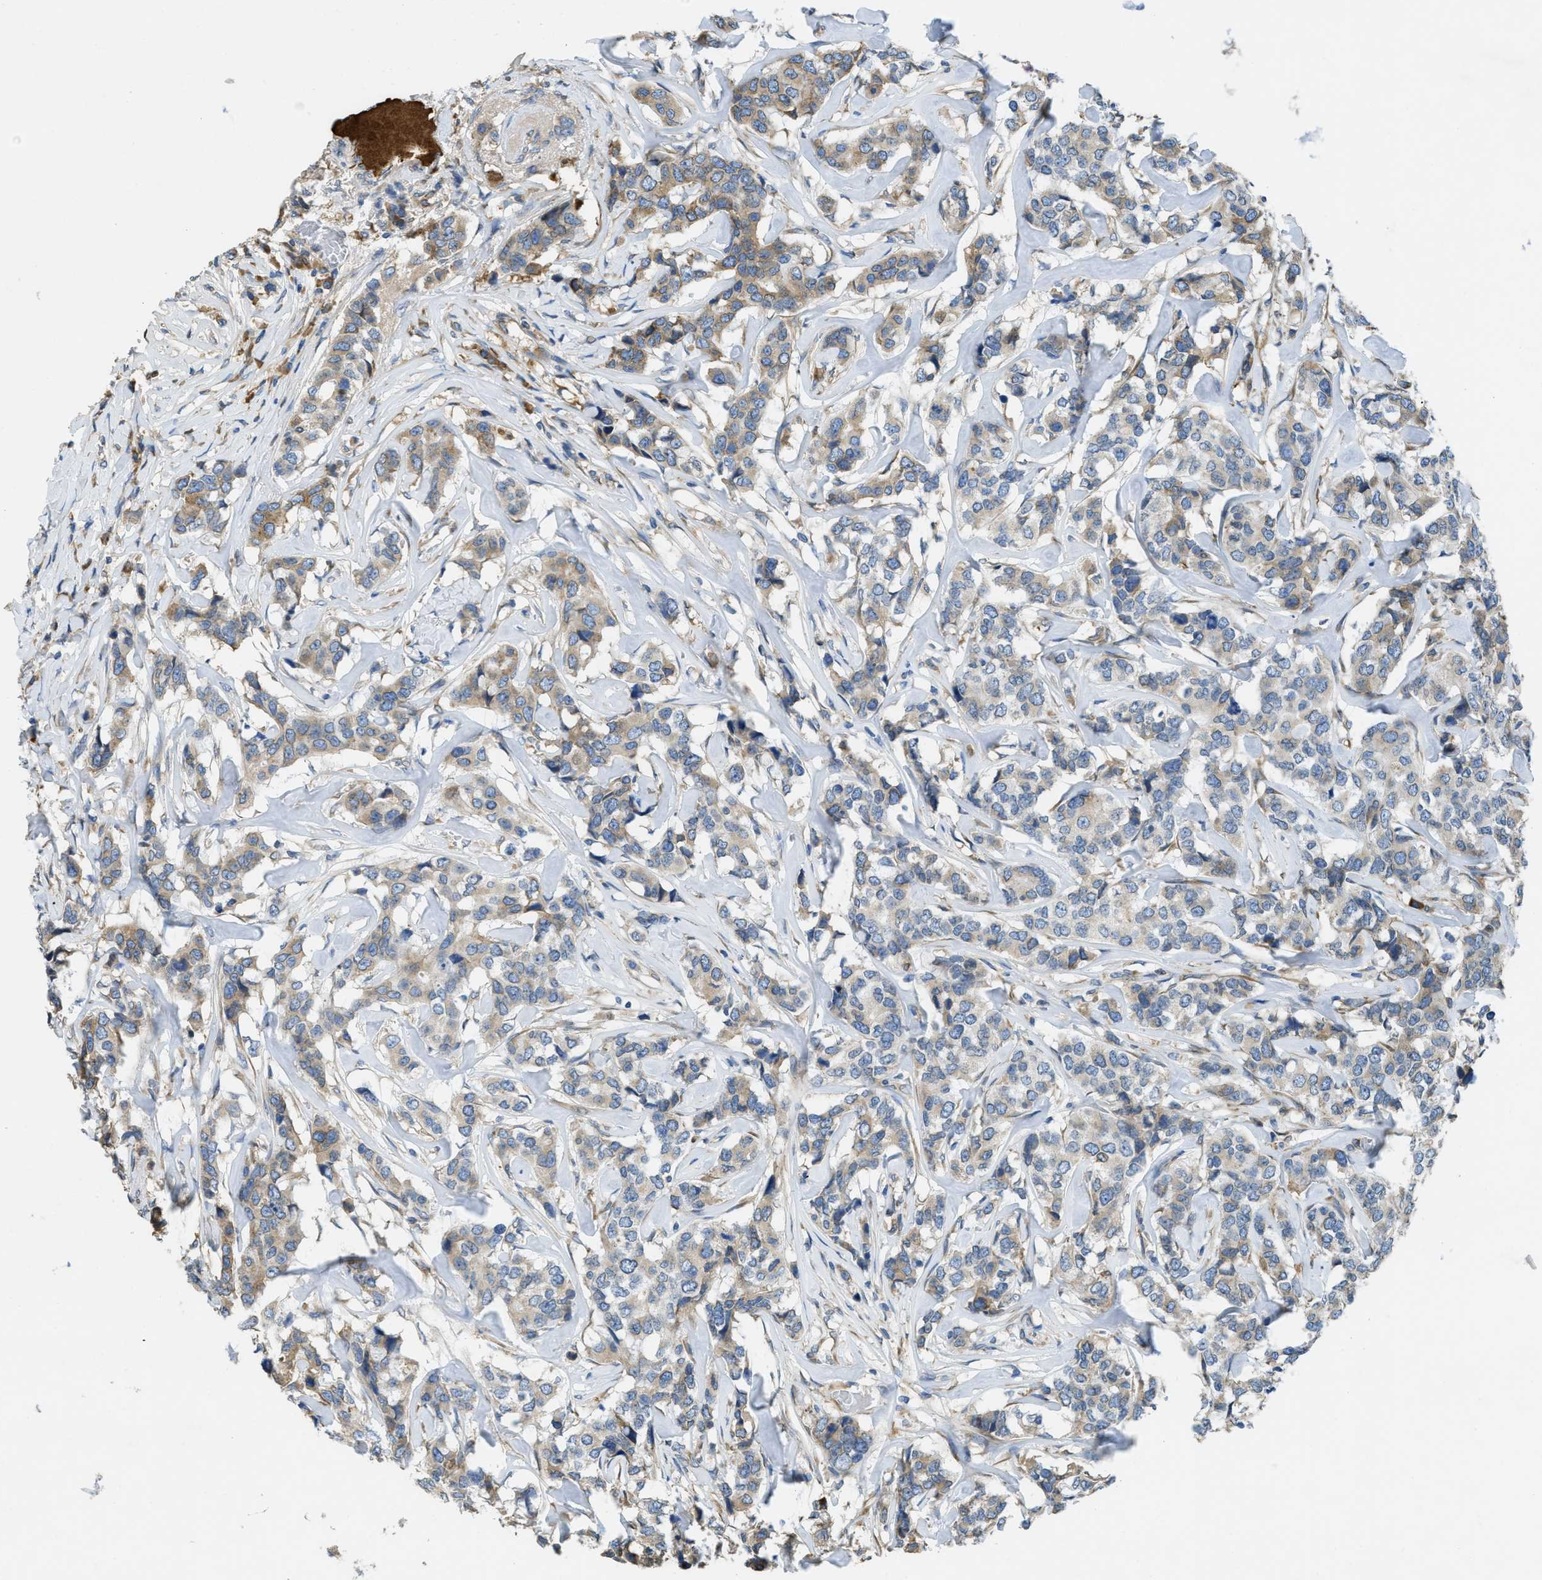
{"staining": {"intensity": "weak", "quantity": "25%-75%", "location": "cytoplasmic/membranous"}, "tissue": "breast cancer", "cell_type": "Tumor cells", "image_type": "cancer", "snomed": [{"axis": "morphology", "description": "Lobular carcinoma"}, {"axis": "topography", "description": "Breast"}], "caption": "IHC of human breast lobular carcinoma shows low levels of weak cytoplasmic/membranous expression in approximately 25%-75% of tumor cells. The staining is performed using DAB brown chromogen to label protein expression. The nuclei are counter-stained blue using hematoxylin.", "gene": "MPDU1", "patient": {"sex": "female", "age": 59}}